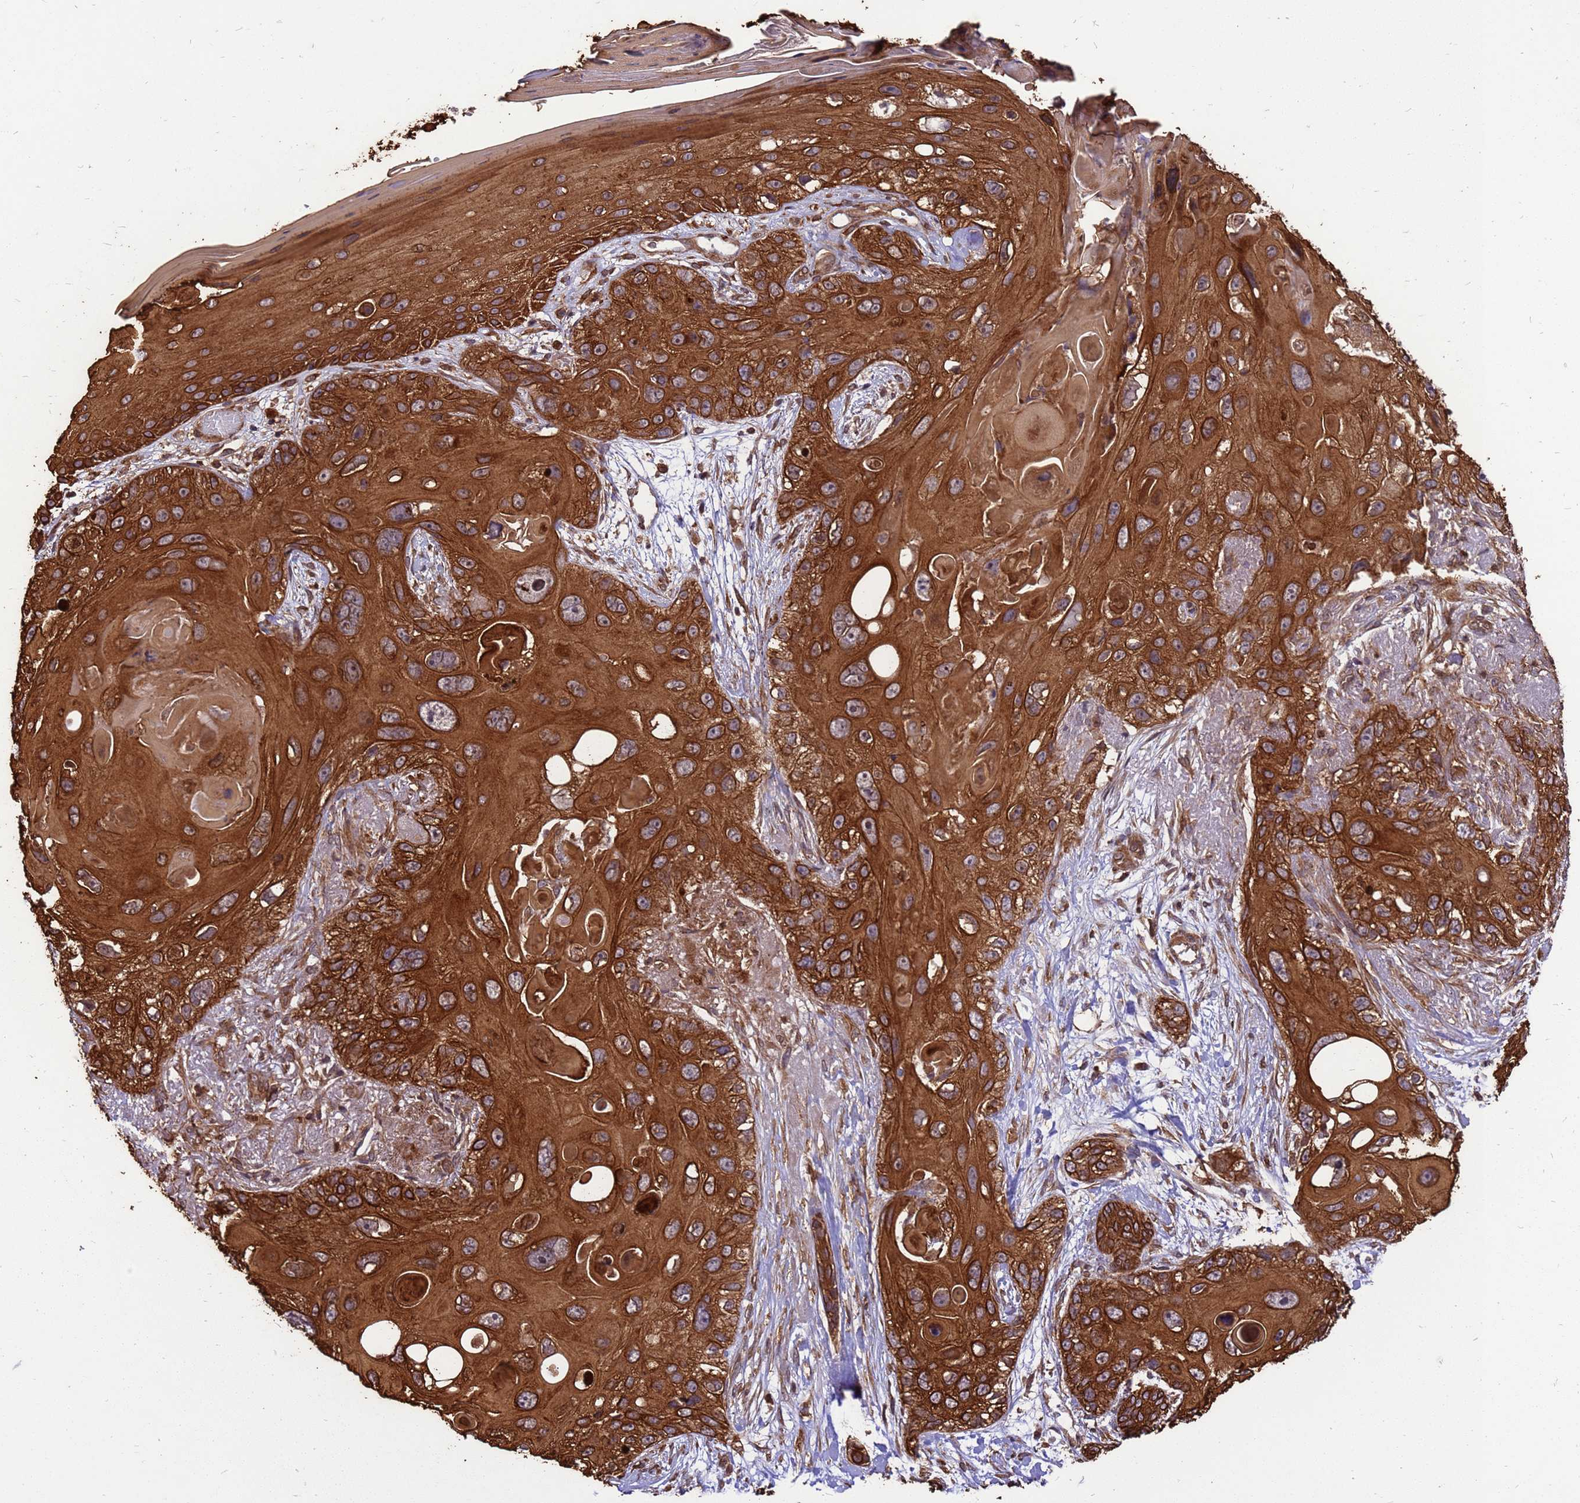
{"staining": {"intensity": "strong", "quantity": ">75%", "location": "cytoplasmic/membranous"}, "tissue": "skin cancer", "cell_type": "Tumor cells", "image_type": "cancer", "snomed": [{"axis": "morphology", "description": "Normal tissue, NOS"}, {"axis": "morphology", "description": "Squamous cell carcinoma, NOS"}, {"axis": "topography", "description": "Skin"}], "caption": "High-magnification brightfield microscopy of skin cancer stained with DAB (brown) and counterstained with hematoxylin (blue). tumor cells exhibit strong cytoplasmic/membranous positivity is appreciated in about>75% of cells. (IHC, brightfield microscopy, high magnification).", "gene": "ZNF618", "patient": {"sex": "male", "age": 72}}